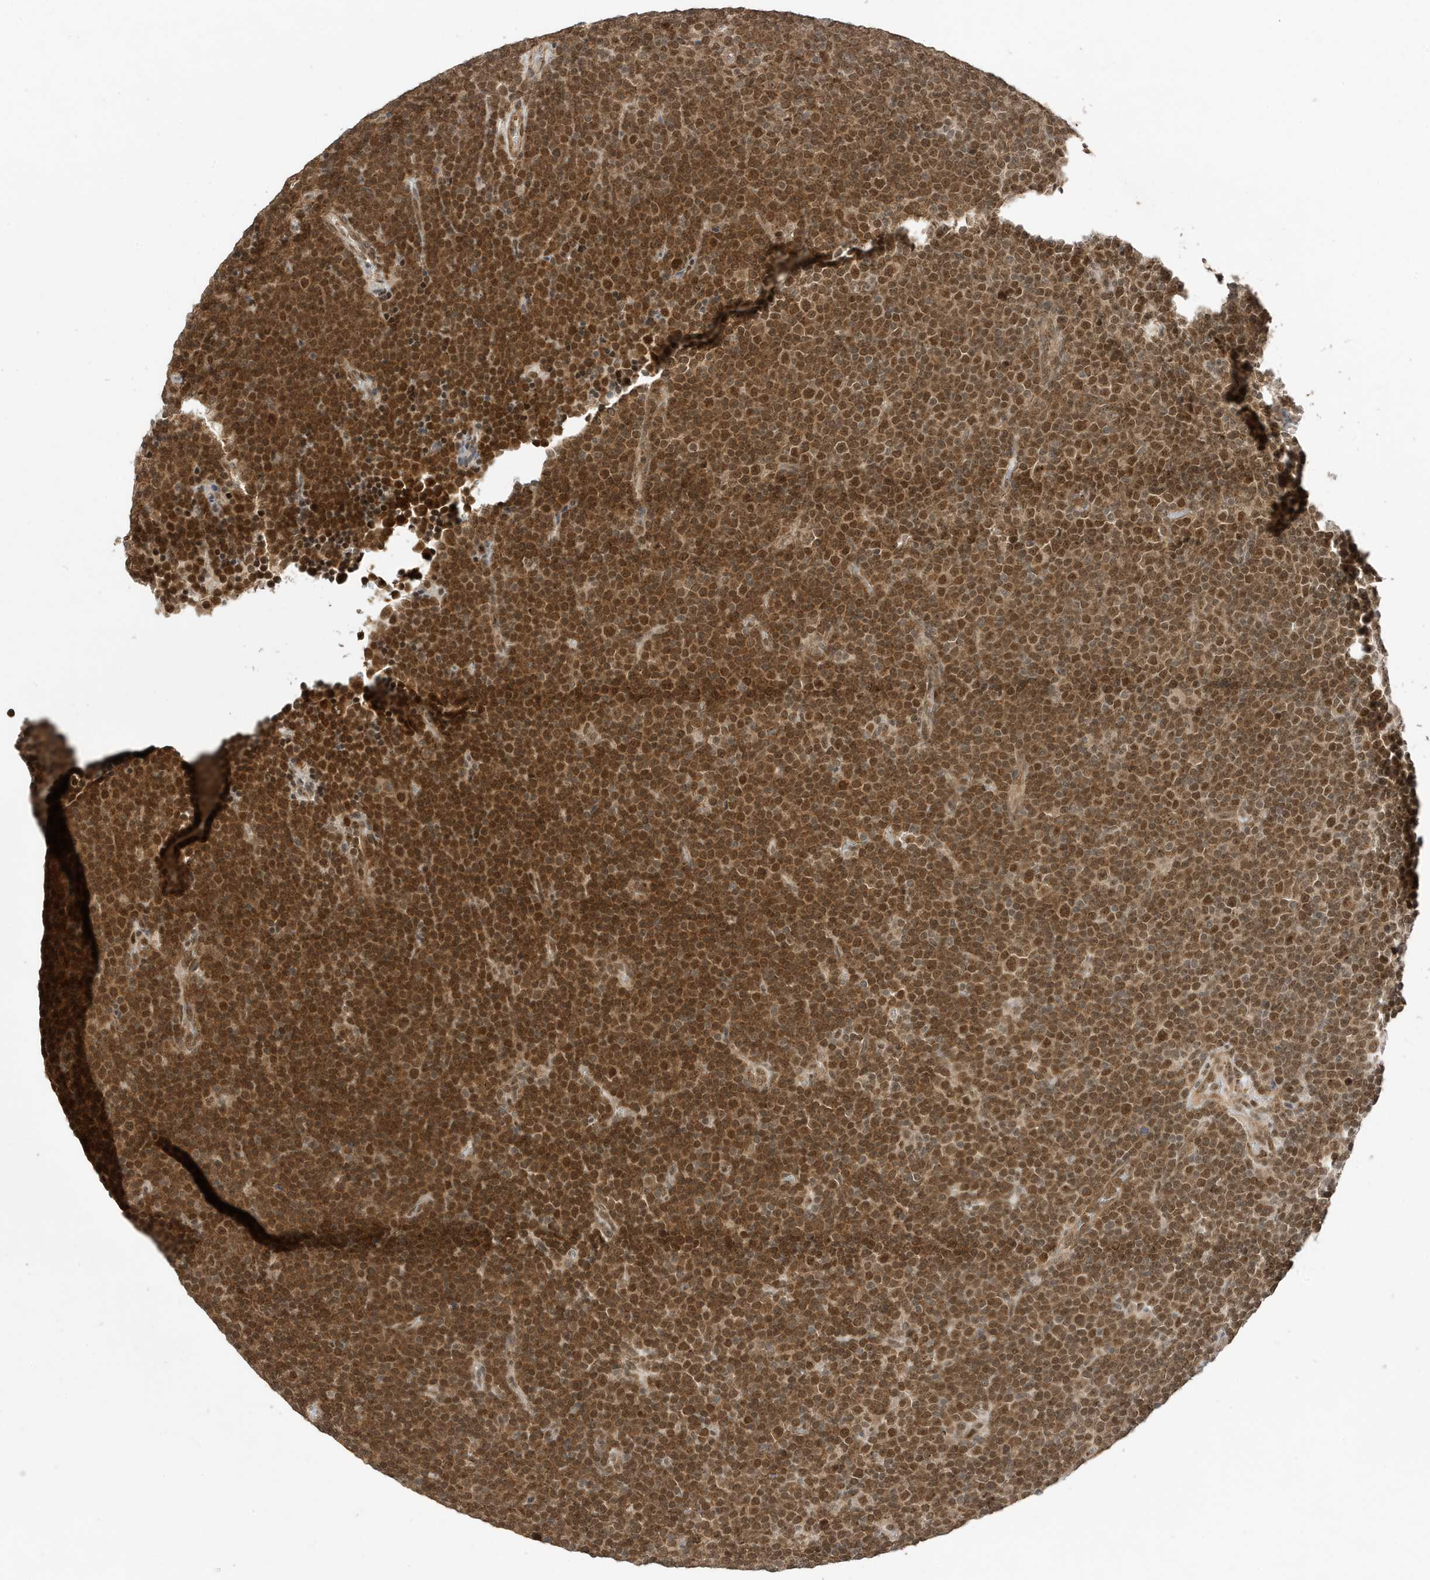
{"staining": {"intensity": "moderate", "quantity": ">75%", "location": "nuclear"}, "tissue": "lymphoma", "cell_type": "Tumor cells", "image_type": "cancer", "snomed": [{"axis": "morphology", "description": "Malignant lymphoma, non-Hodgkin's type, Low grade"}, {"axis": "topography", "description": "Lymph node"}], "caption": "The photomicrograph demonstrates a brown stain indicating the presence of a protein in the nuclear of tumor cells in low-grade malignant lymphoma, non-Hodgkin's type.", "gene": "MAST3", "patient": {"sex": "female", "age": 67}}